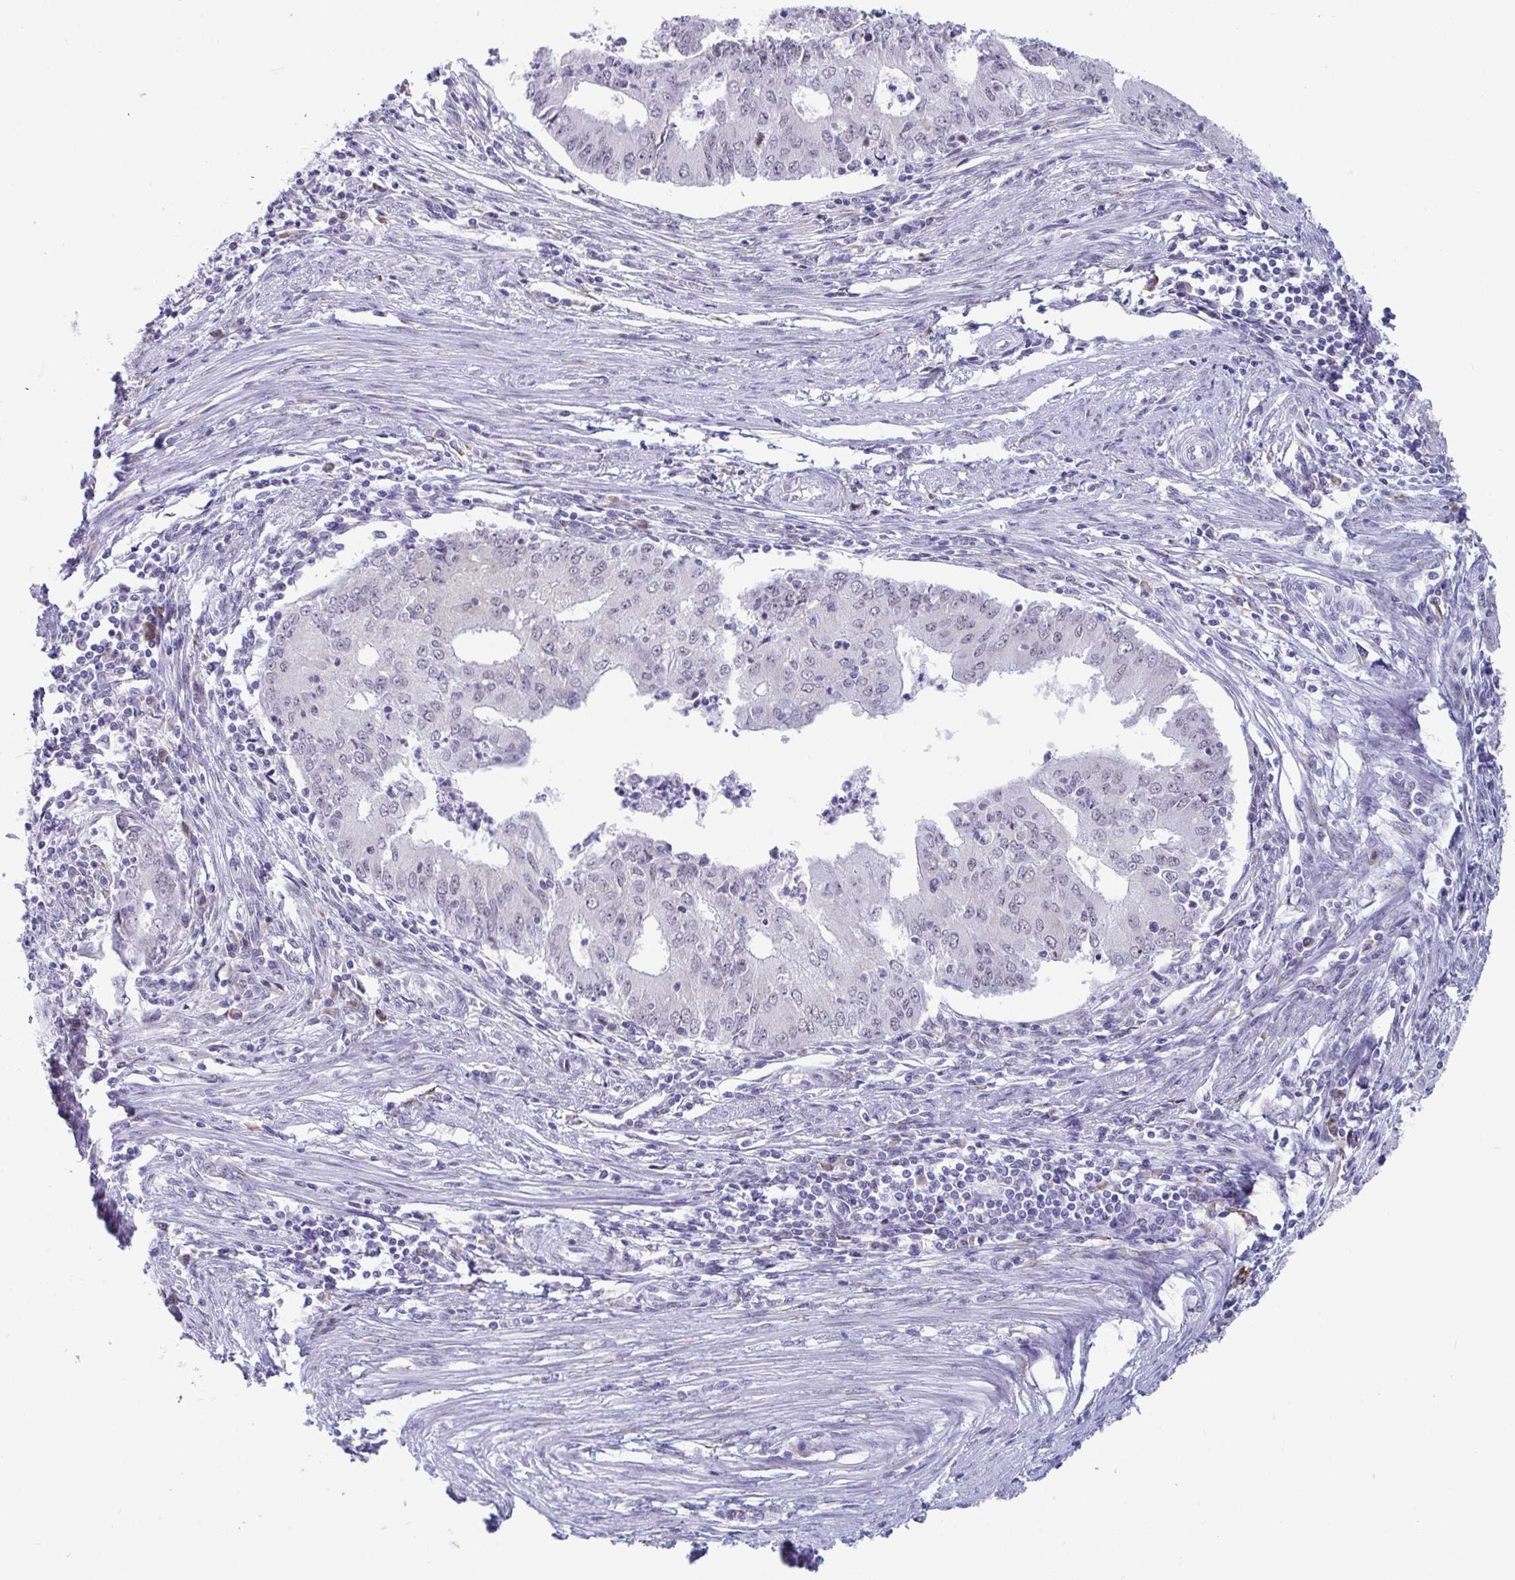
{"staining": {"intensity": "weak", "quantity": "<25%", "location": "nuclear"}, "tissue": "endometrial cancer", "cell_type": "Tumor cells", "image_type": "cancer", "snomed": [{"axis": "morphology", "description": "Adenocarcinoma, NOS"}, {"axis": "topography", "description": "Endometrium"}], "caption": "Immunohistochemical staining of endometrial cancer (adenocarcinoma) demonstrates no significant positivity in tumor cells.", "gene": "WDR72", "patient": {"sex": "female", "age": 50}}